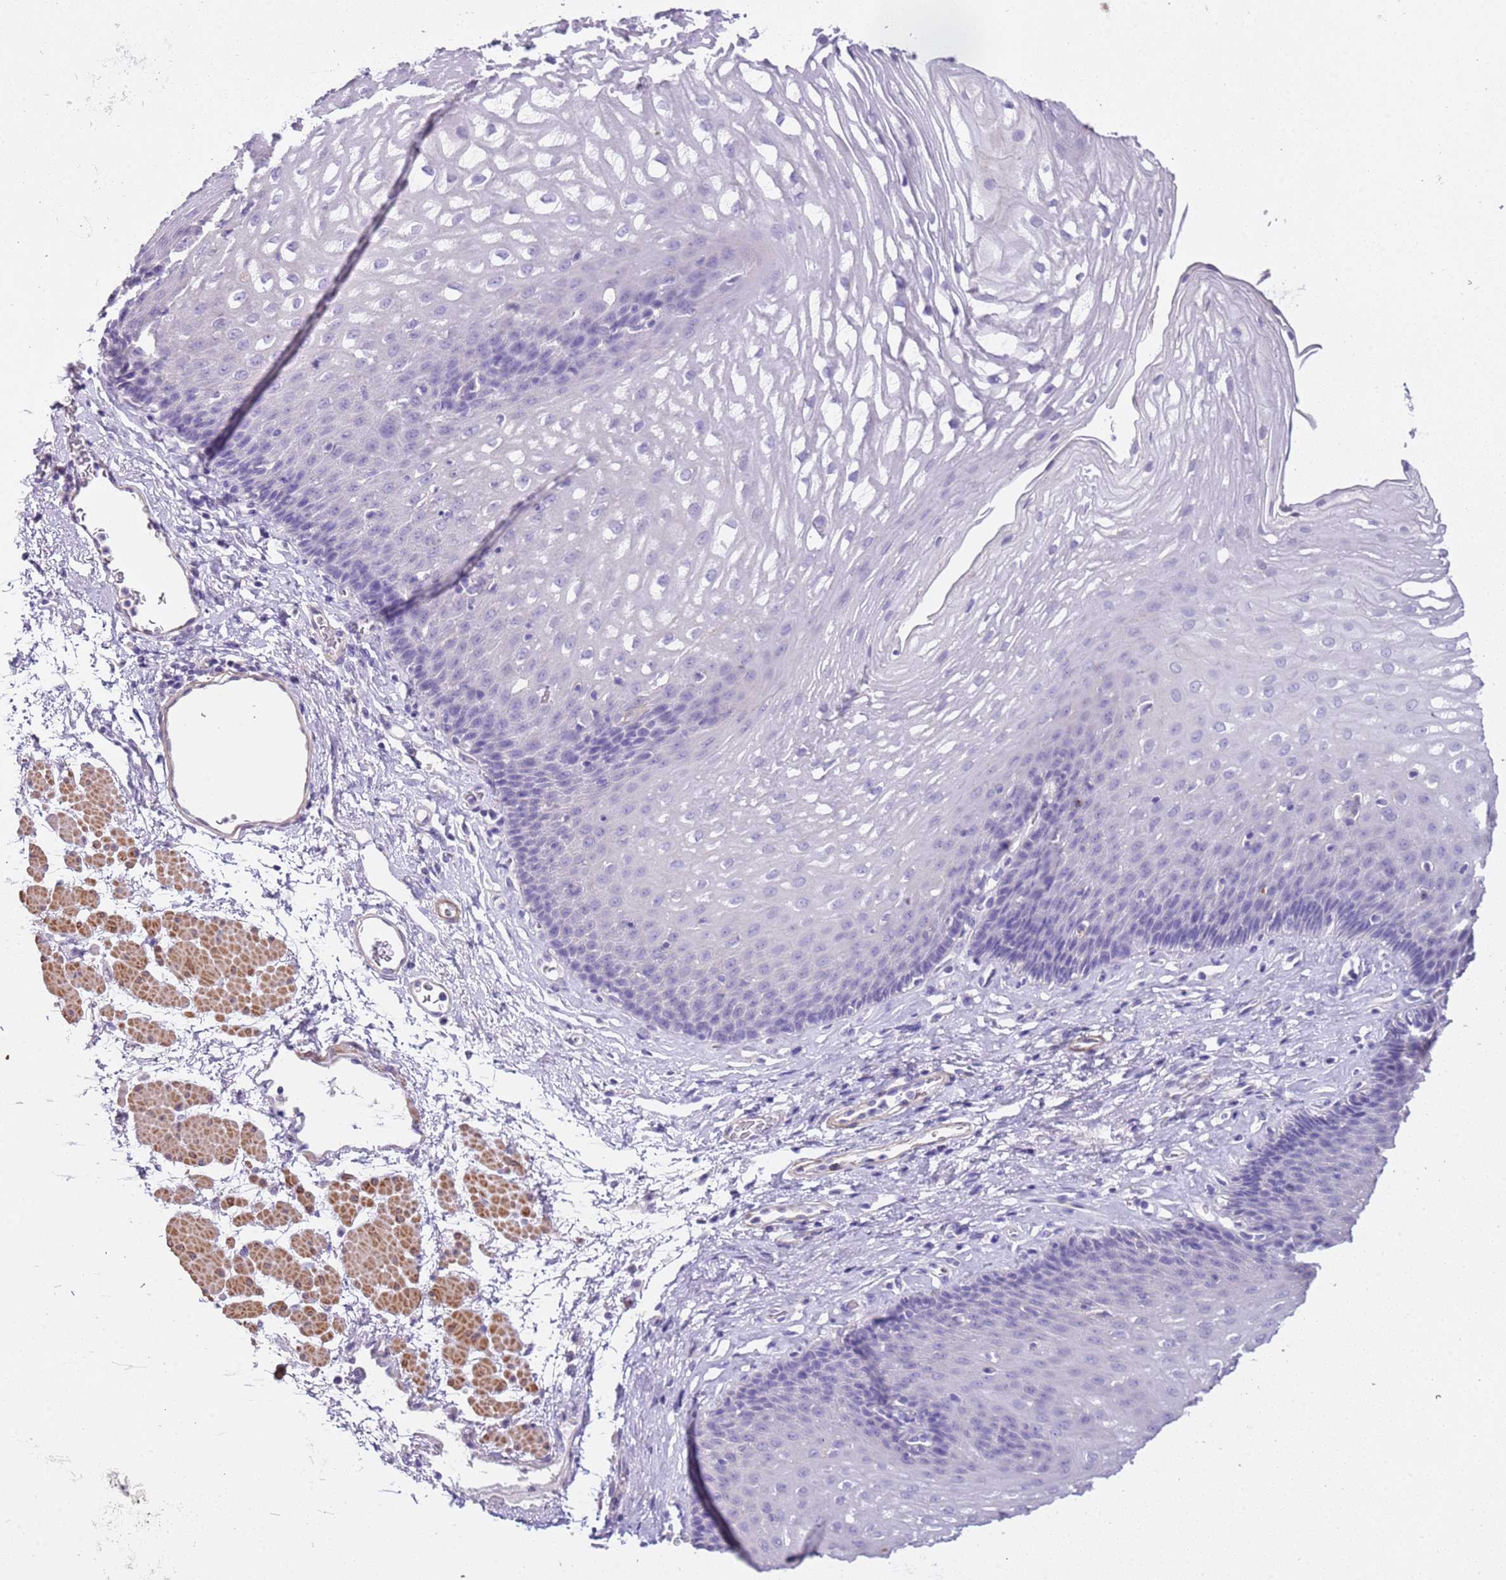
{"staining": {"intensity": "negative", "quantity": "none", "location": "none"}, "tissue": "esophagus", "cell_type": "Squamous epithelial cells", "image_type": "normal", "snomed": [{"axis": "morphology", "description": "Normal tissue, NOS"}, {"axis": "topography", "description": "Esophagus"}], "caption": "Protein analysis of benign esophagus demonstrates no significant positivity in squamous epithelial cells.", "gene": "PCGF2", "patient": {"sex": "female", "age": 66}}